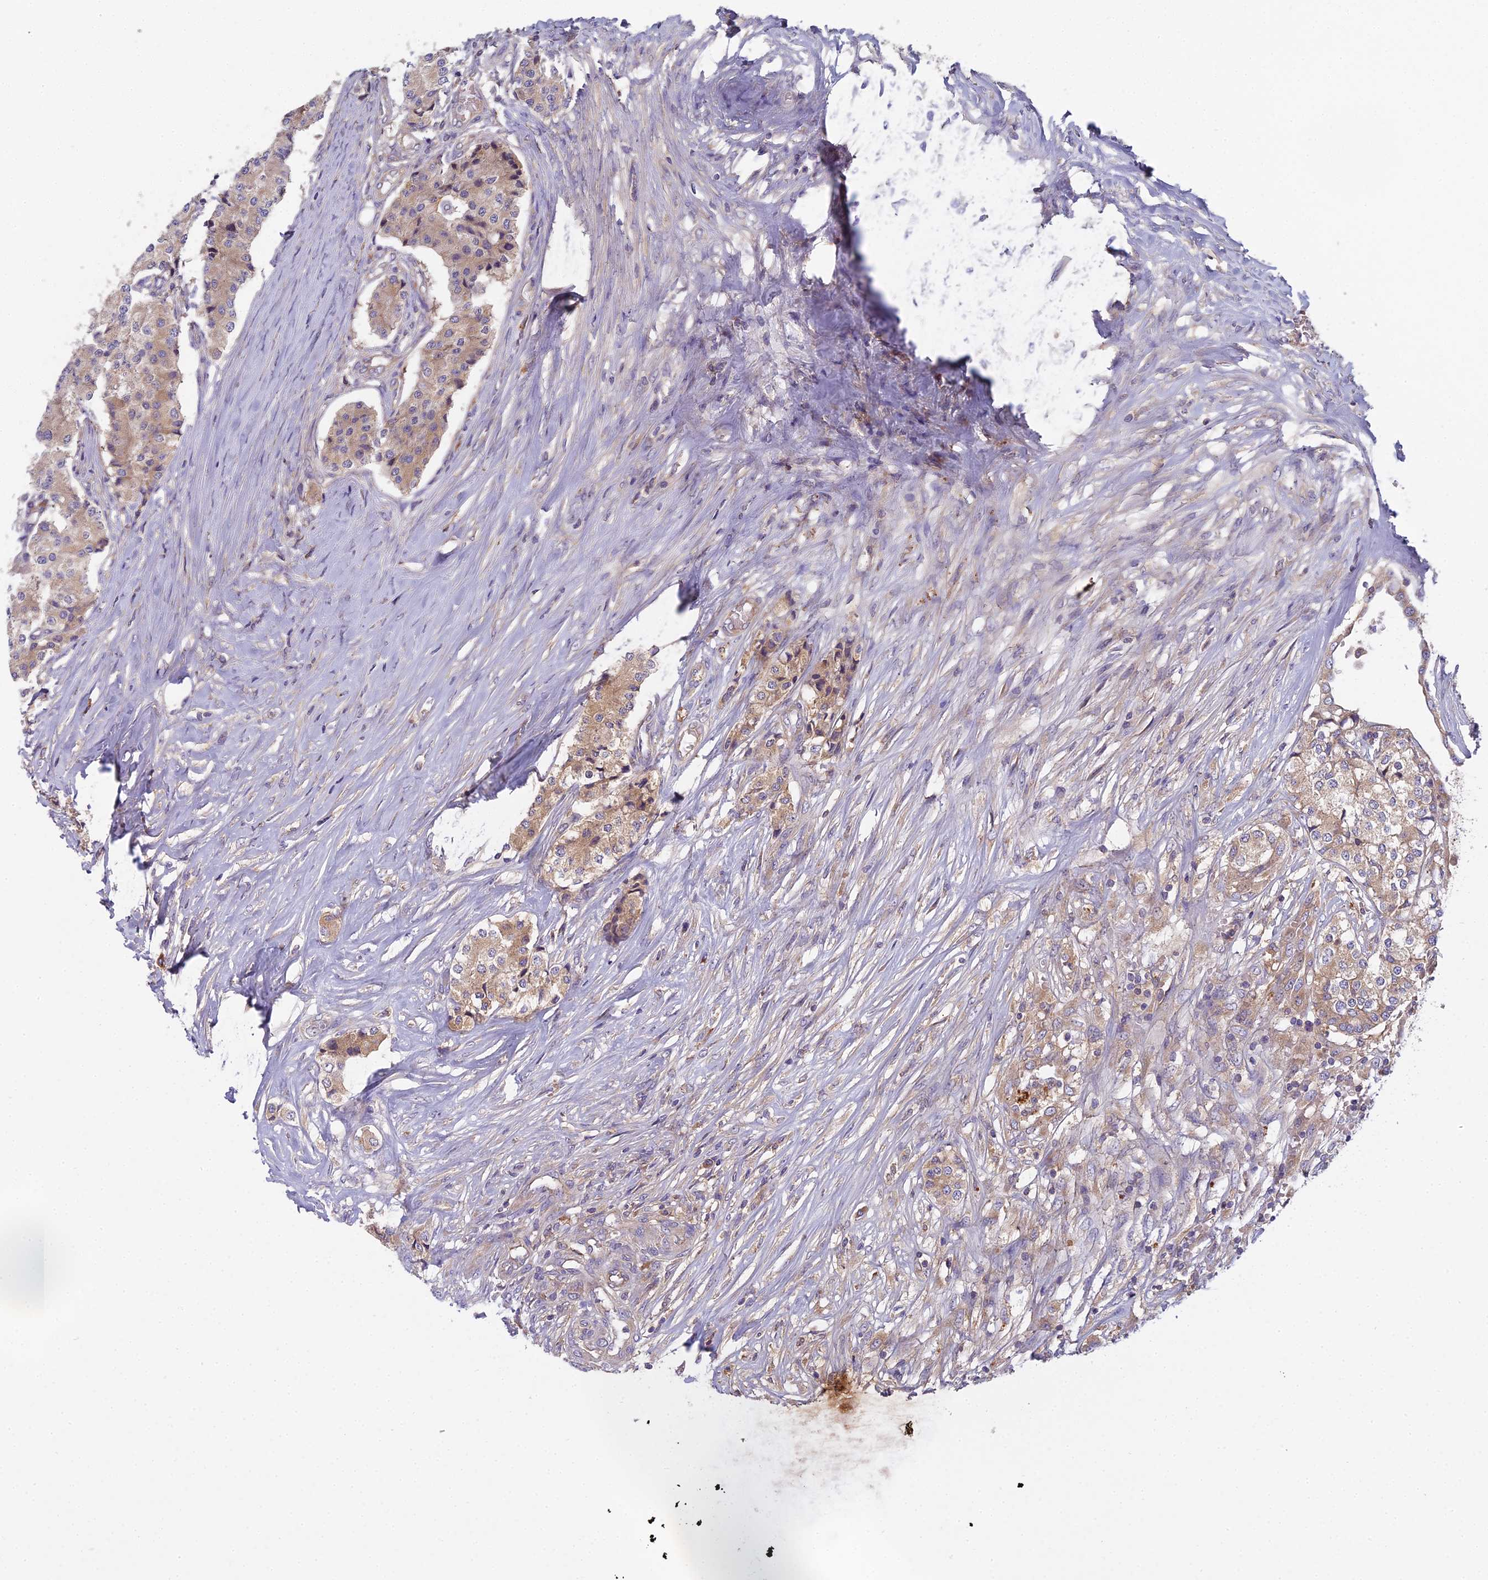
{"staining": {"intensity": "weak", "quantity": ">75%", "location": "cytoplasmic/membranous"}, "tissue": "carcinoid", "cell_type": "Tumor cells", "image_type": "cancer", "snomed": [{"axis": "morphology", "description": "Carcinoid, malignant, NOS"}, {"axis": "topography", "description": "Colon"}], "caption": "There is low levels of weak cytoplasmic/membranous expression in tumor cells of carcinoid (malignant), as demonstrated by immunohistochemical staining (brown color).", "gene": "CCDC167", "patient": {"sex": "female", "age": 52}}